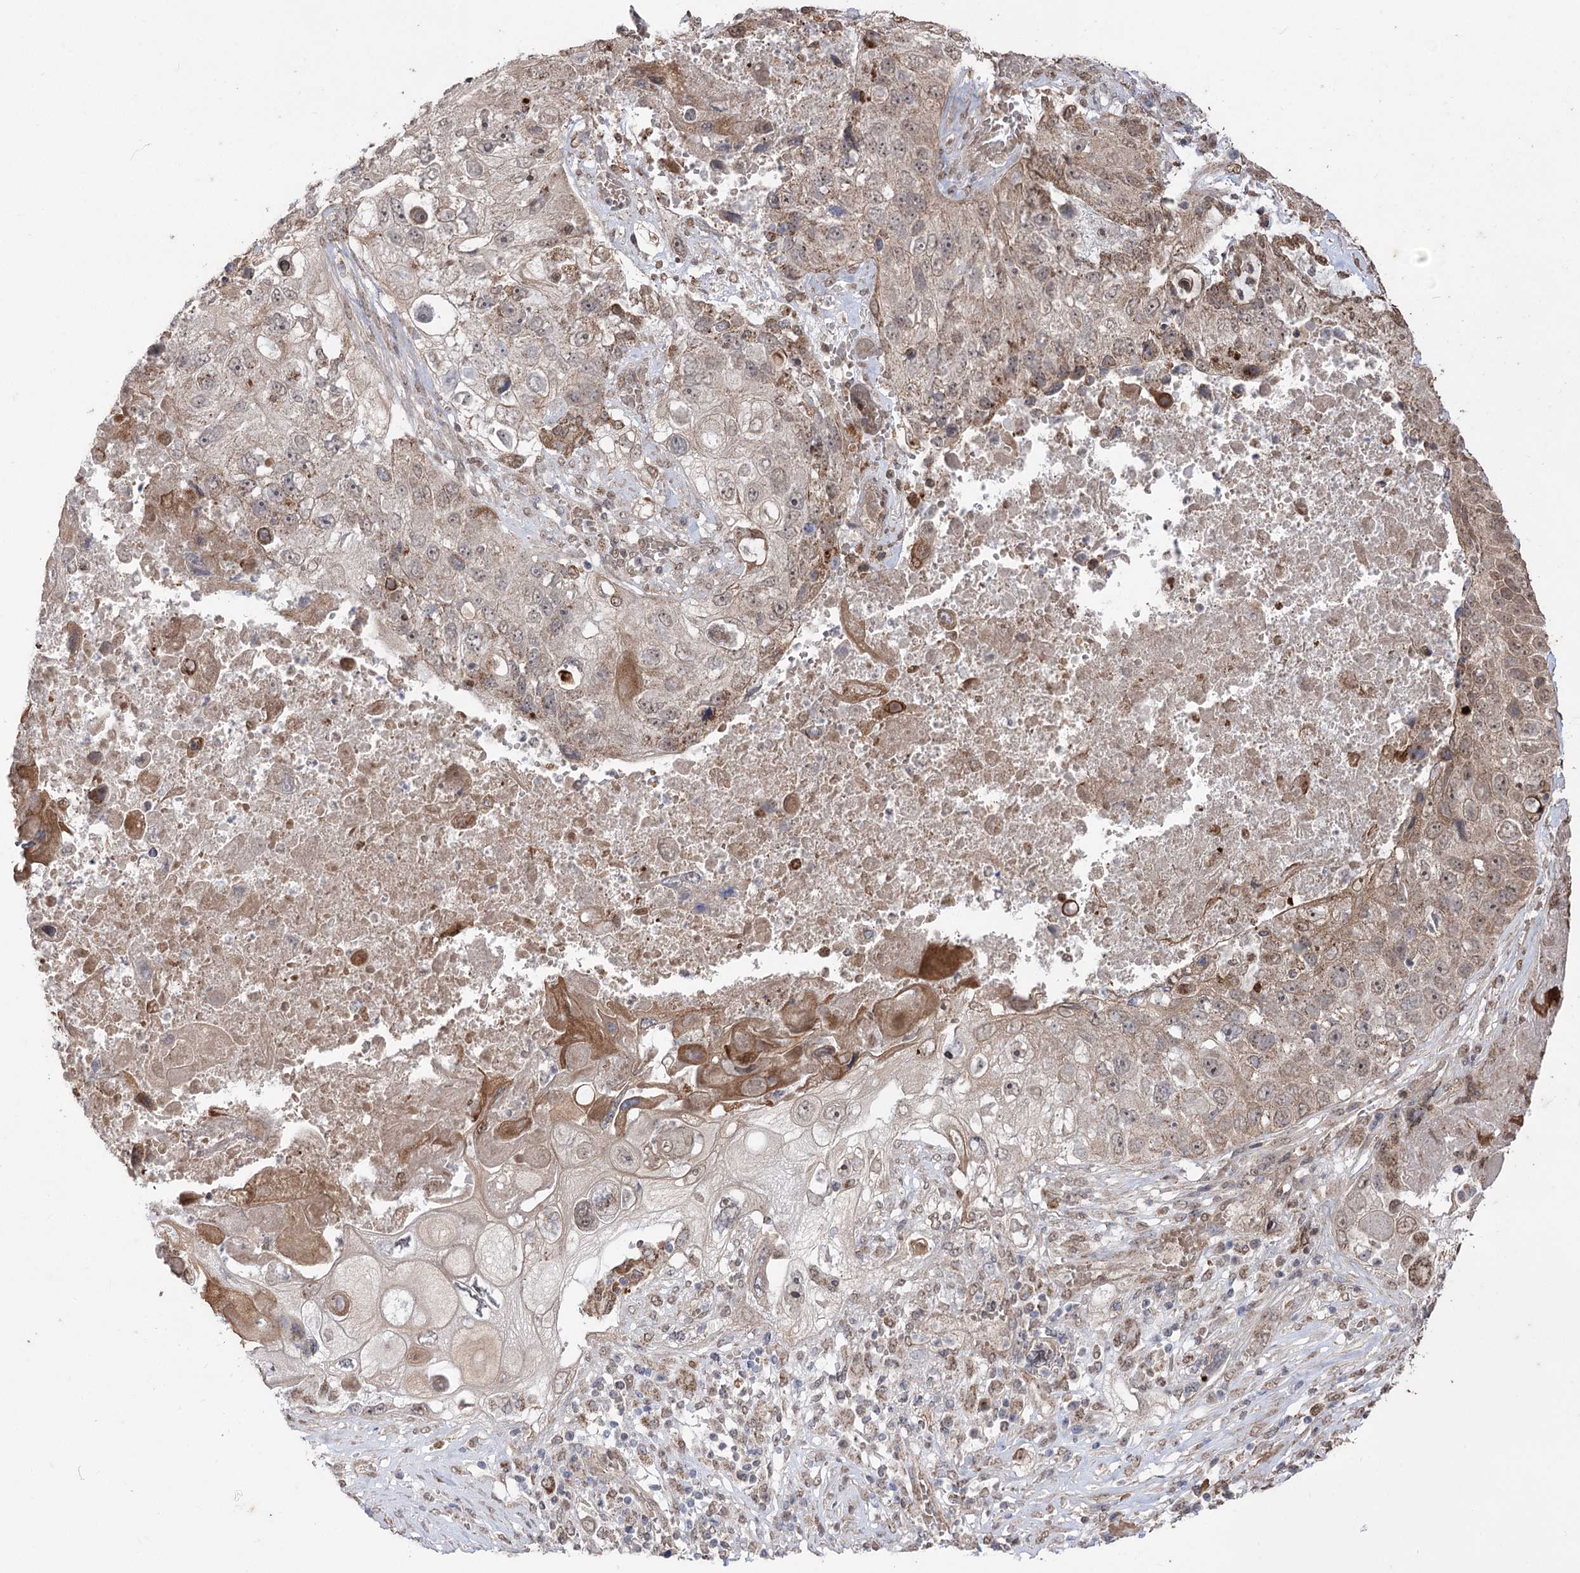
{"staining": {"intensity": "moderate", "quantity": ">75%", "location": "cytoplasmic/membranous"}, "tissue": "lung cancer", "cell_type": "Tumor cells", "image_type": "cancer", "snomed": [{"axis": "morphology", "description": "Squamous cell carcinoma, NOS"}, {"axis": "topography", "description": "Lung"}], "caption": "Approximately >75% of tumor cells in squamous cell carcinoma (lung) demonstrate moderate cytoplasmic/membranous protein staining as visualized by brown immunohistochemical staining.", "gene": "ZSCAN23", "patient": {"sex": "male", "age": 61}}